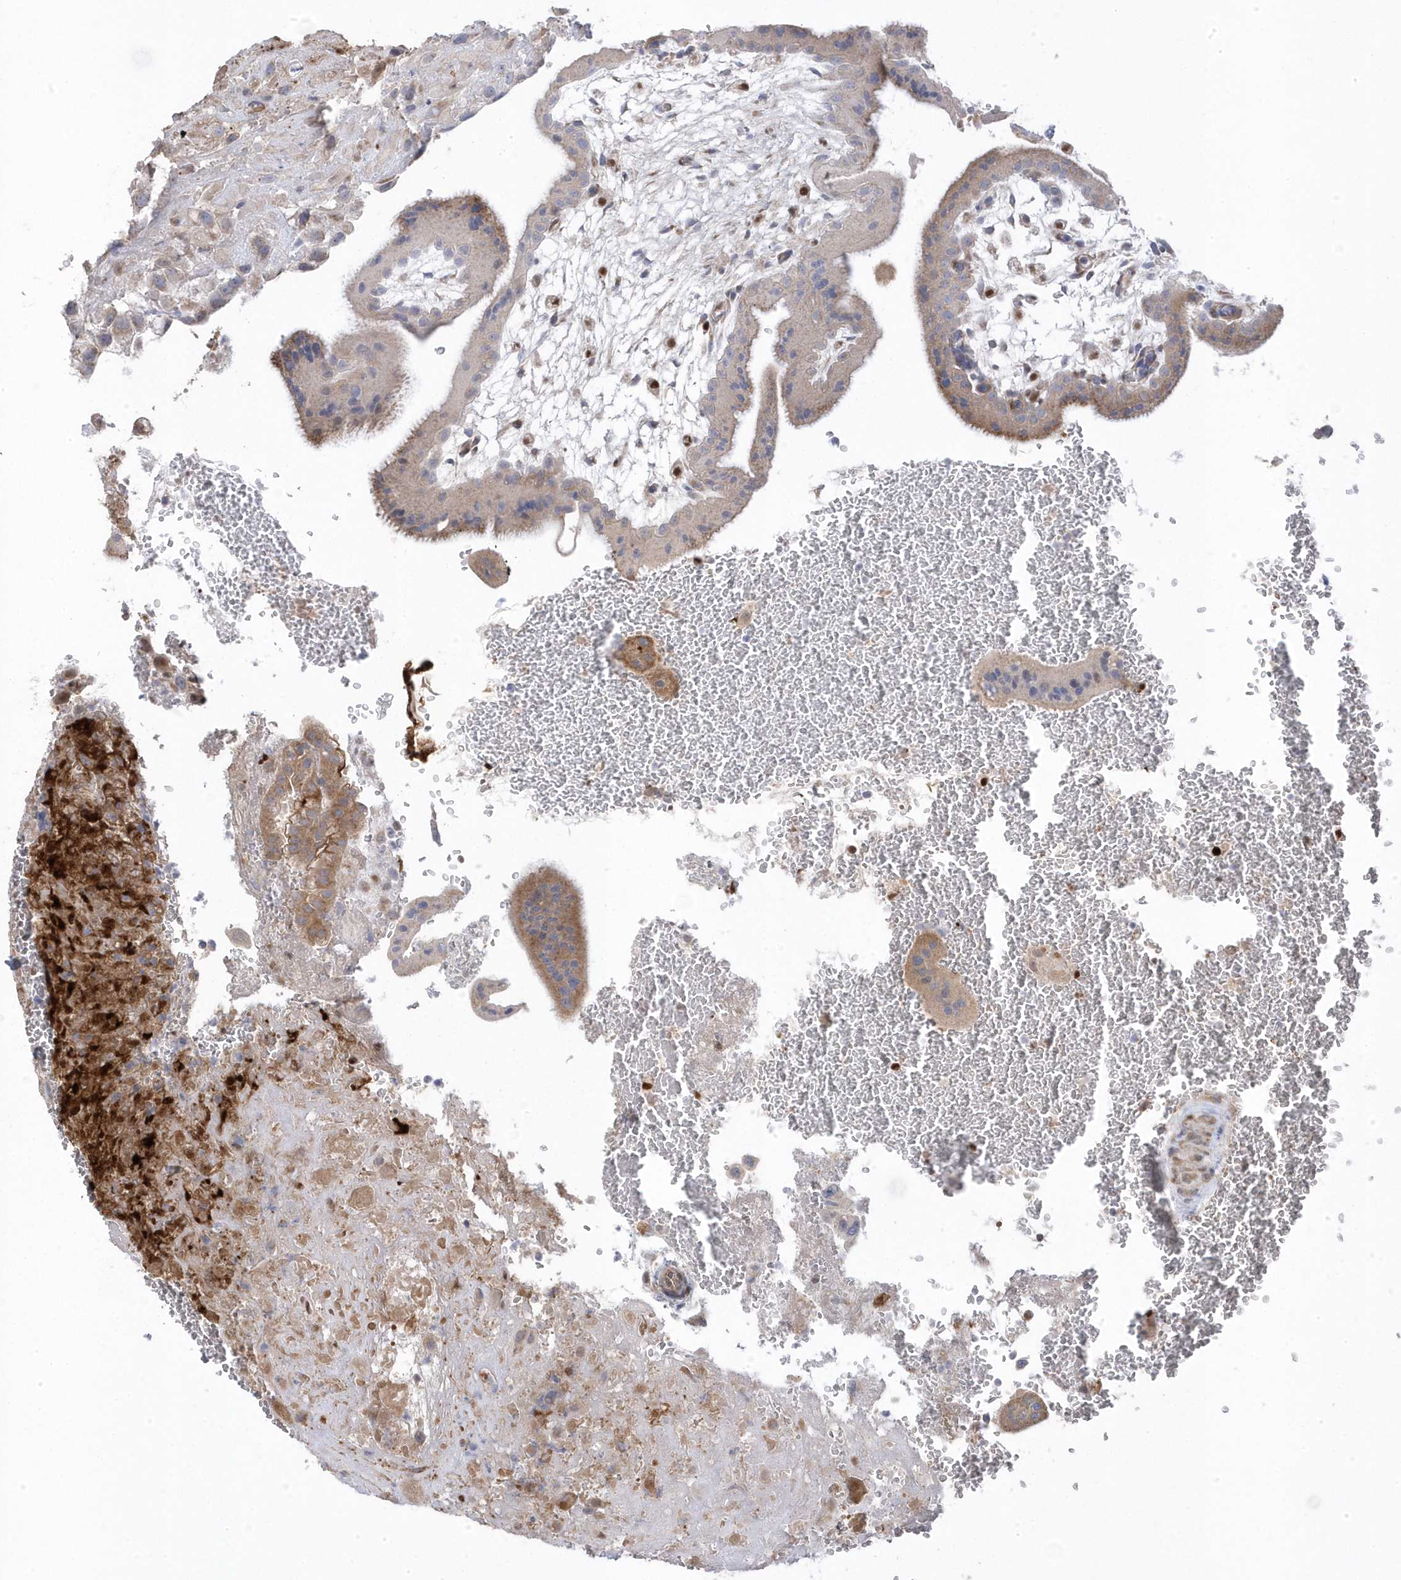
{"staining": {"intensity": "weak", "quantity": "<25%", "location": "cytoplasmic/membranous,nuclear"}, "tissue": "placenta", "cell_type": "Decidual cells", "image_type": "normal", "snomed": [{"axis": "morphology", "description": "Normal tissue, NOS"}, {"axis": "topography", "description": "Placenta"}], "caption": "Immunohistochemistry (IHC) image of unremarkable placenta: placenta stained with DAB (3,3'-diaminobenzidine) exhibits no significant protein positivity in decidual cells.", "gene": "GTPBP6", "patient": {"sex": "female", "age": 35}}